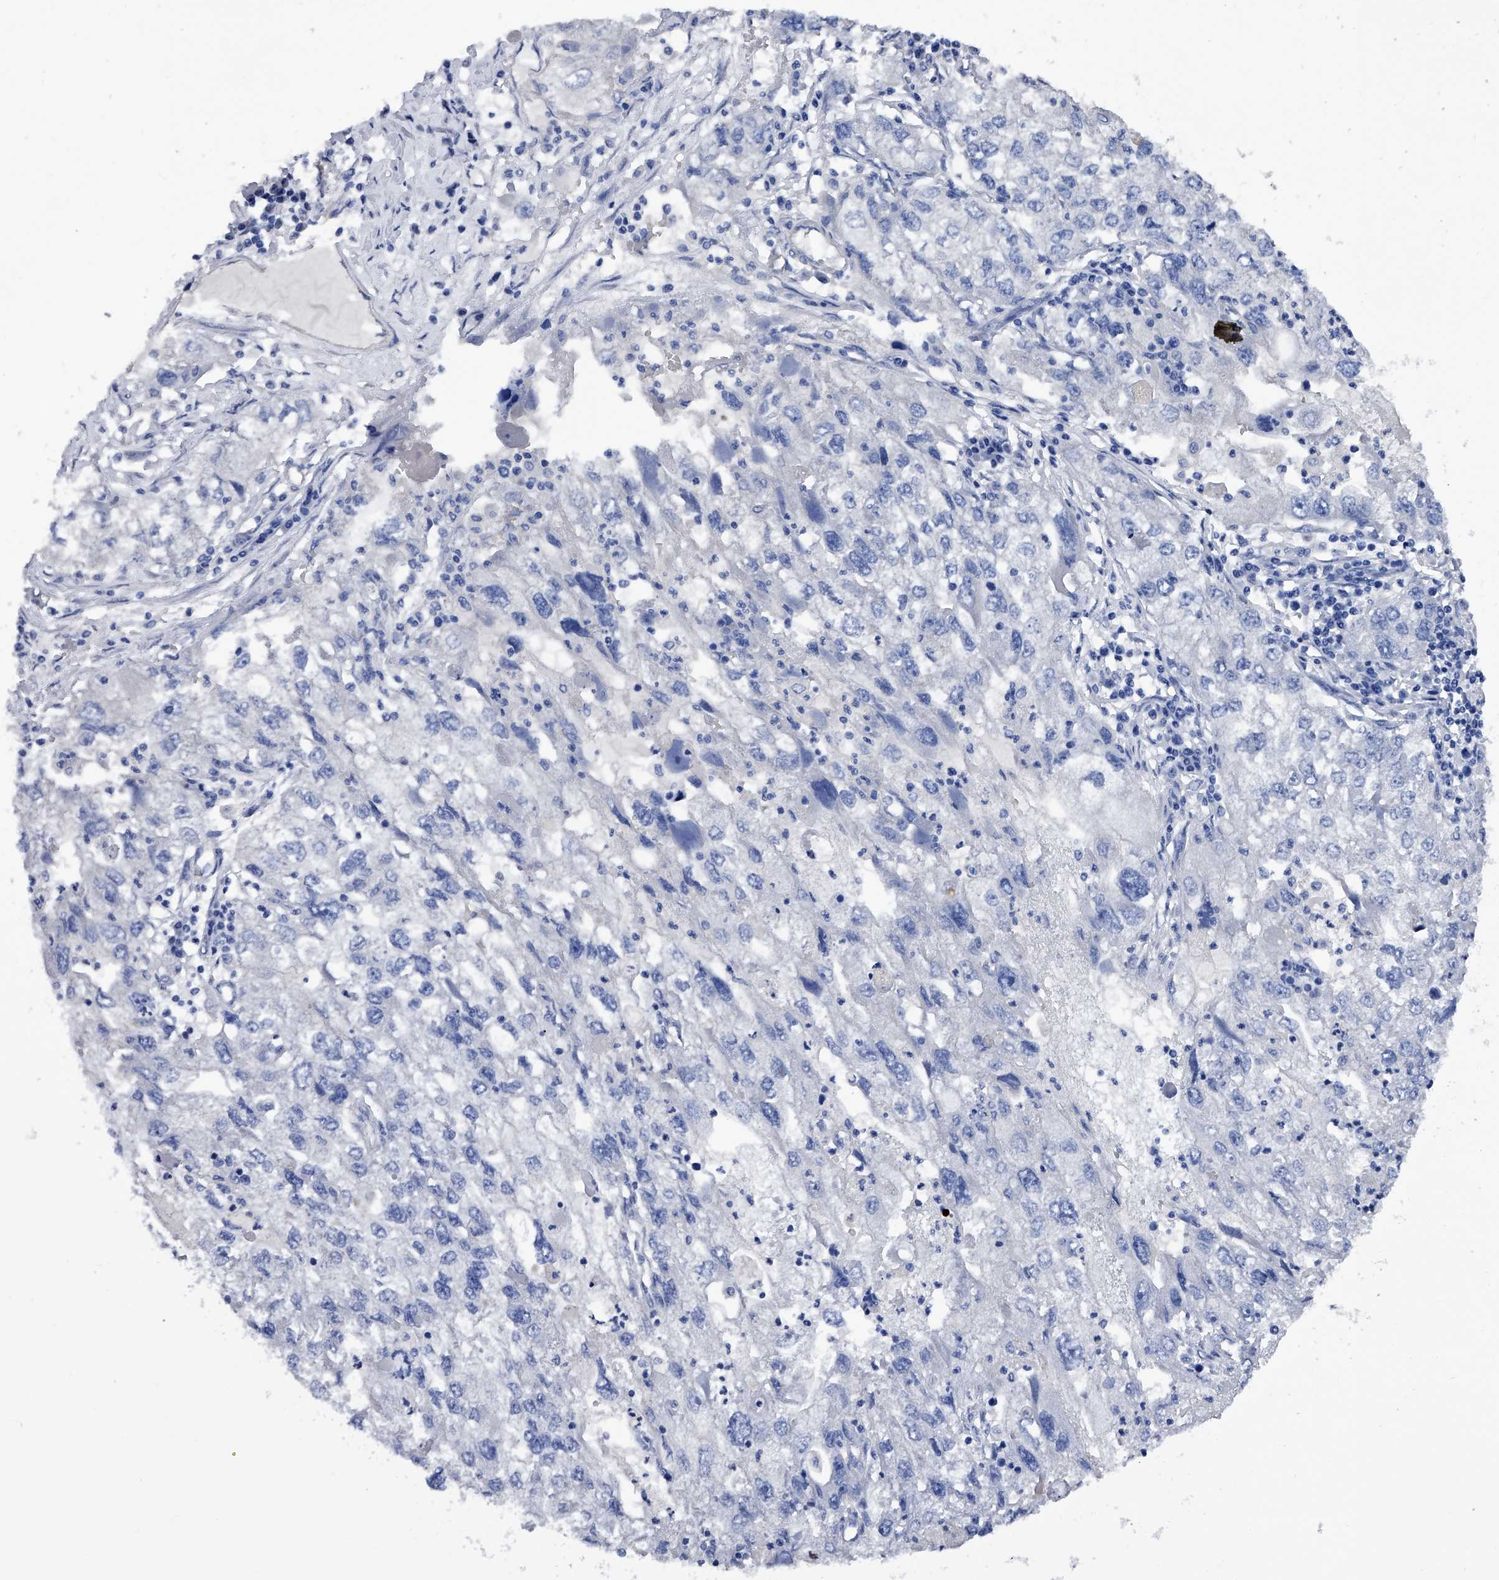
{"staining": {"intensity": "negative", "quantity": "none", "location": "none"}, "tissue": "endometrial cancer", "cell_type": "Tumor cells", "image_type": "cancer", "snomed": [{"axis": "morphology", "description": "Adenocarcinoma, NOS"}, {"axis": "topography", "description": "Endometrium"}], "caption": "IHC of adenocarcinoma (endometrial) demonstrates no positivity in tumor cells. The staining was performed using DAB to visualize the protein expression in brown, while the nuclei were stained in blue with hematoxylin (Magnification: 20x).", "gene": "RWDD2A", "patient": {"sex": "female", "age": 49}}